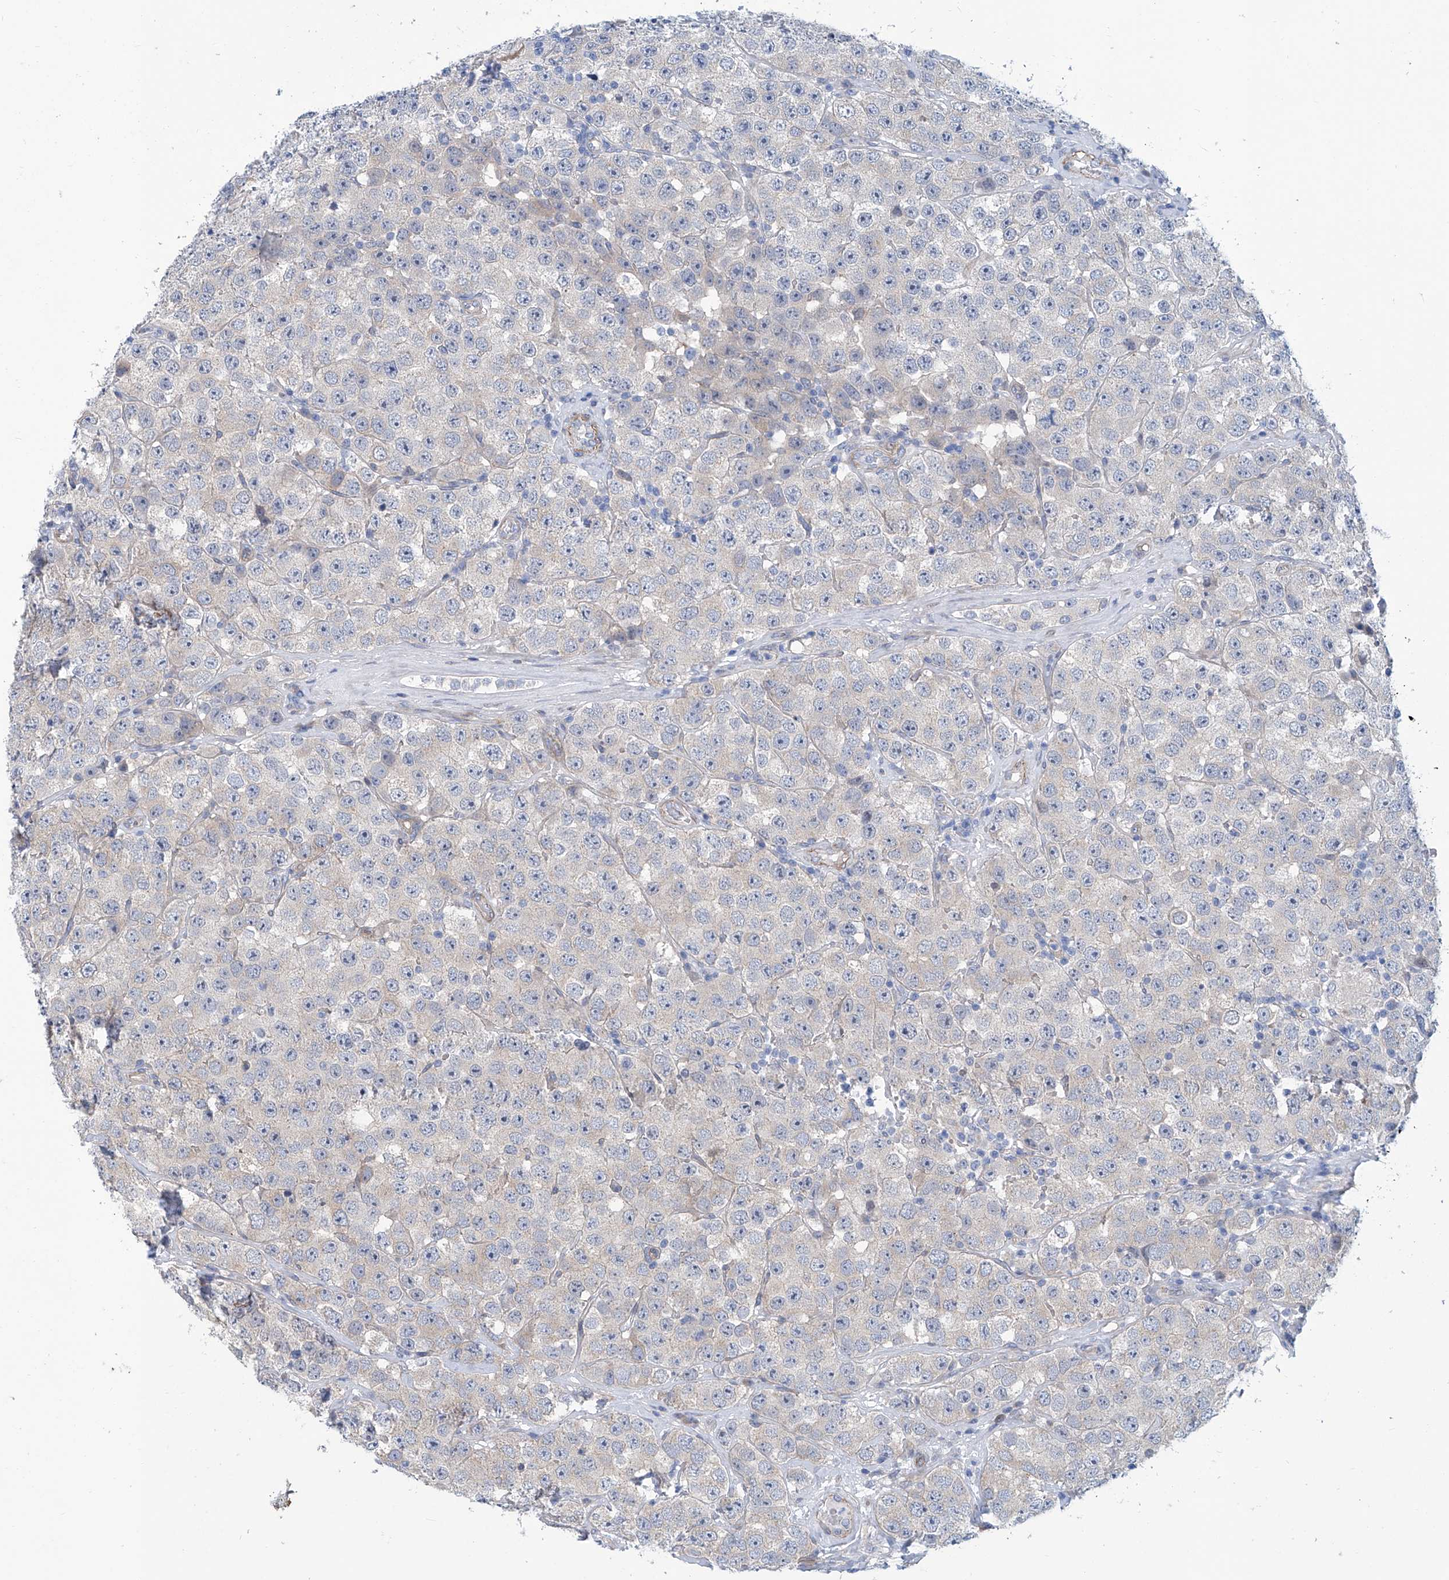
{"staining": {"intensity": "negative", "quantity": "none", "location": "none"}, "tissue": "testis cancer", "cell_type": "Tumor cells", "image_type": "cancer", "snomed": [{"axis": "morphology", "description": "Seminoma, NOS"}, {"axis": "topography", "description": "Testis"}], "caption": "Tumor cells are negative for protein expression in human seminoma (testis).", "gene": "TNN", "patient": {"sex": "male", "age": 28}}